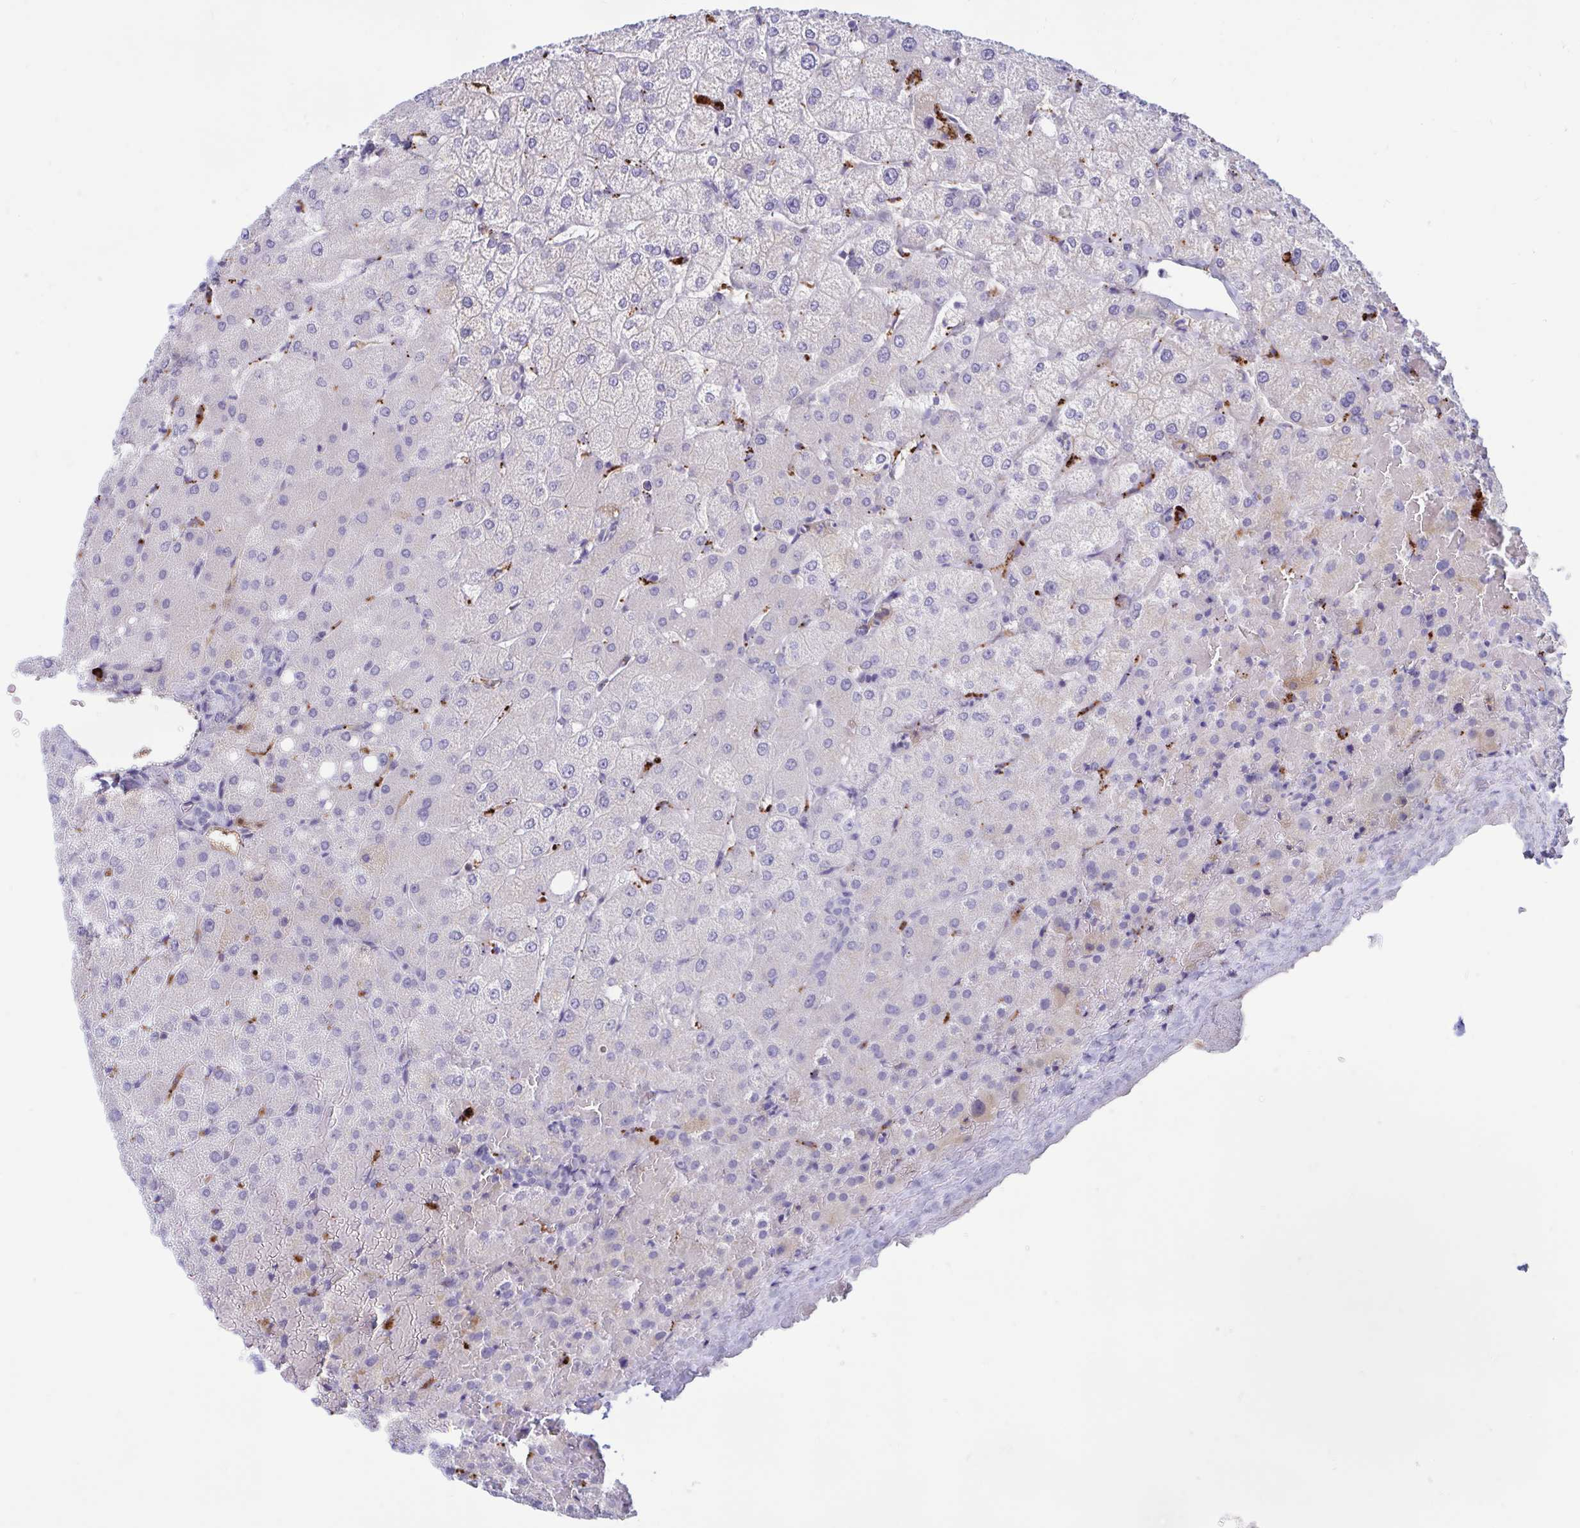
{"staining": {"intensity": "negative", "quantity": "none", "location": "none"}, "tissue": "liver", "cell_type": "Cholangiocytes", "image_type": "normal", "snomed": [{"axis": "morphology", "description": "Normal tissue, NOS"}, {"axis": "topography", "description": "Liver"}], "caption": "This histopathology image is of normal liver stained with IHC to label a protein in brown with the nuclei are counter-stained blue. There is no expression in cholangiocytes. The staining was performed using DAB (3,3'-diaminobenzidine) to visualize the protein expression in brown, while the nuclei were stained in blue with hematoxylin (Magnification: 20x).", "gene": "FAM219B", "patient": {"sex": "female", "age": 54}}